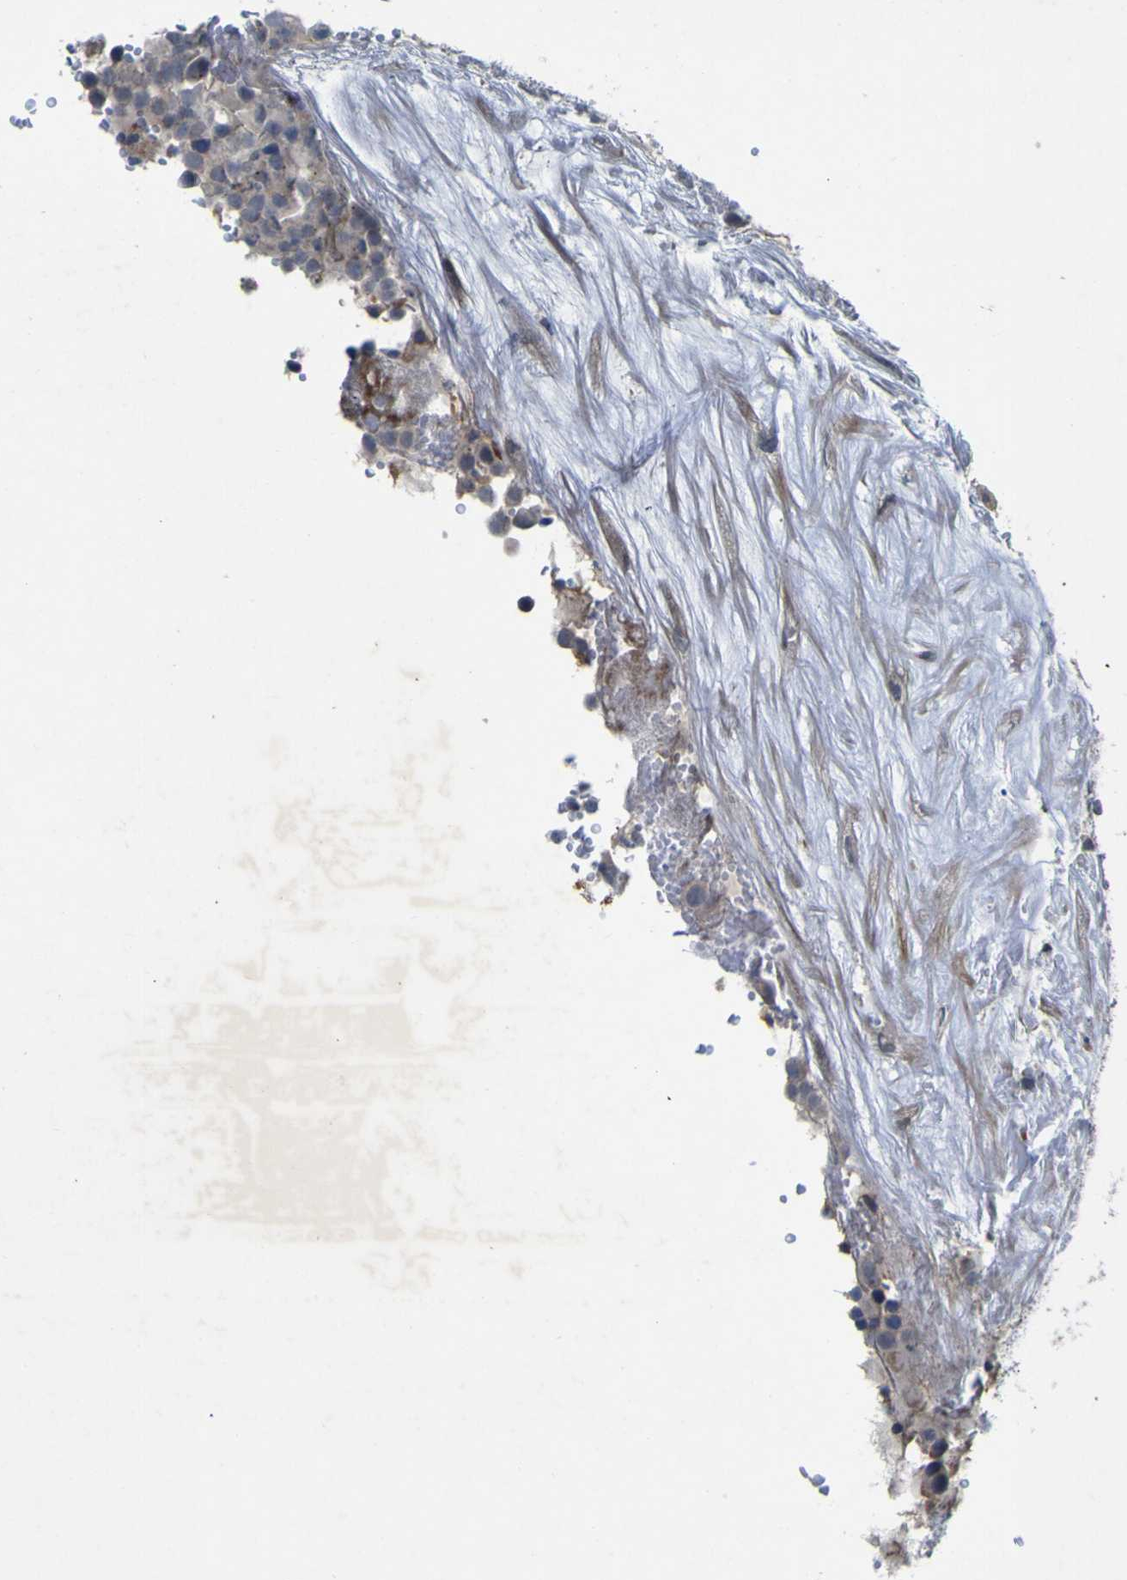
{"staining": {"intensity": "negative", "quantity": "none", "location": "none"}, "tissue": "testis cancer", "cell_type": "Tumor cells", "image_type": "cancer", "snomed": [{"axis": "morphology", "description": "Seminoma, NOS"}, {"axis": "topography", "description": "Testis"}], "caption": "Protein analysis of seminoma (testis) demonstrates no significant staining in tumor cells.", "gene": "NAV1", "patient": {"sex": "male", "age": 71}}